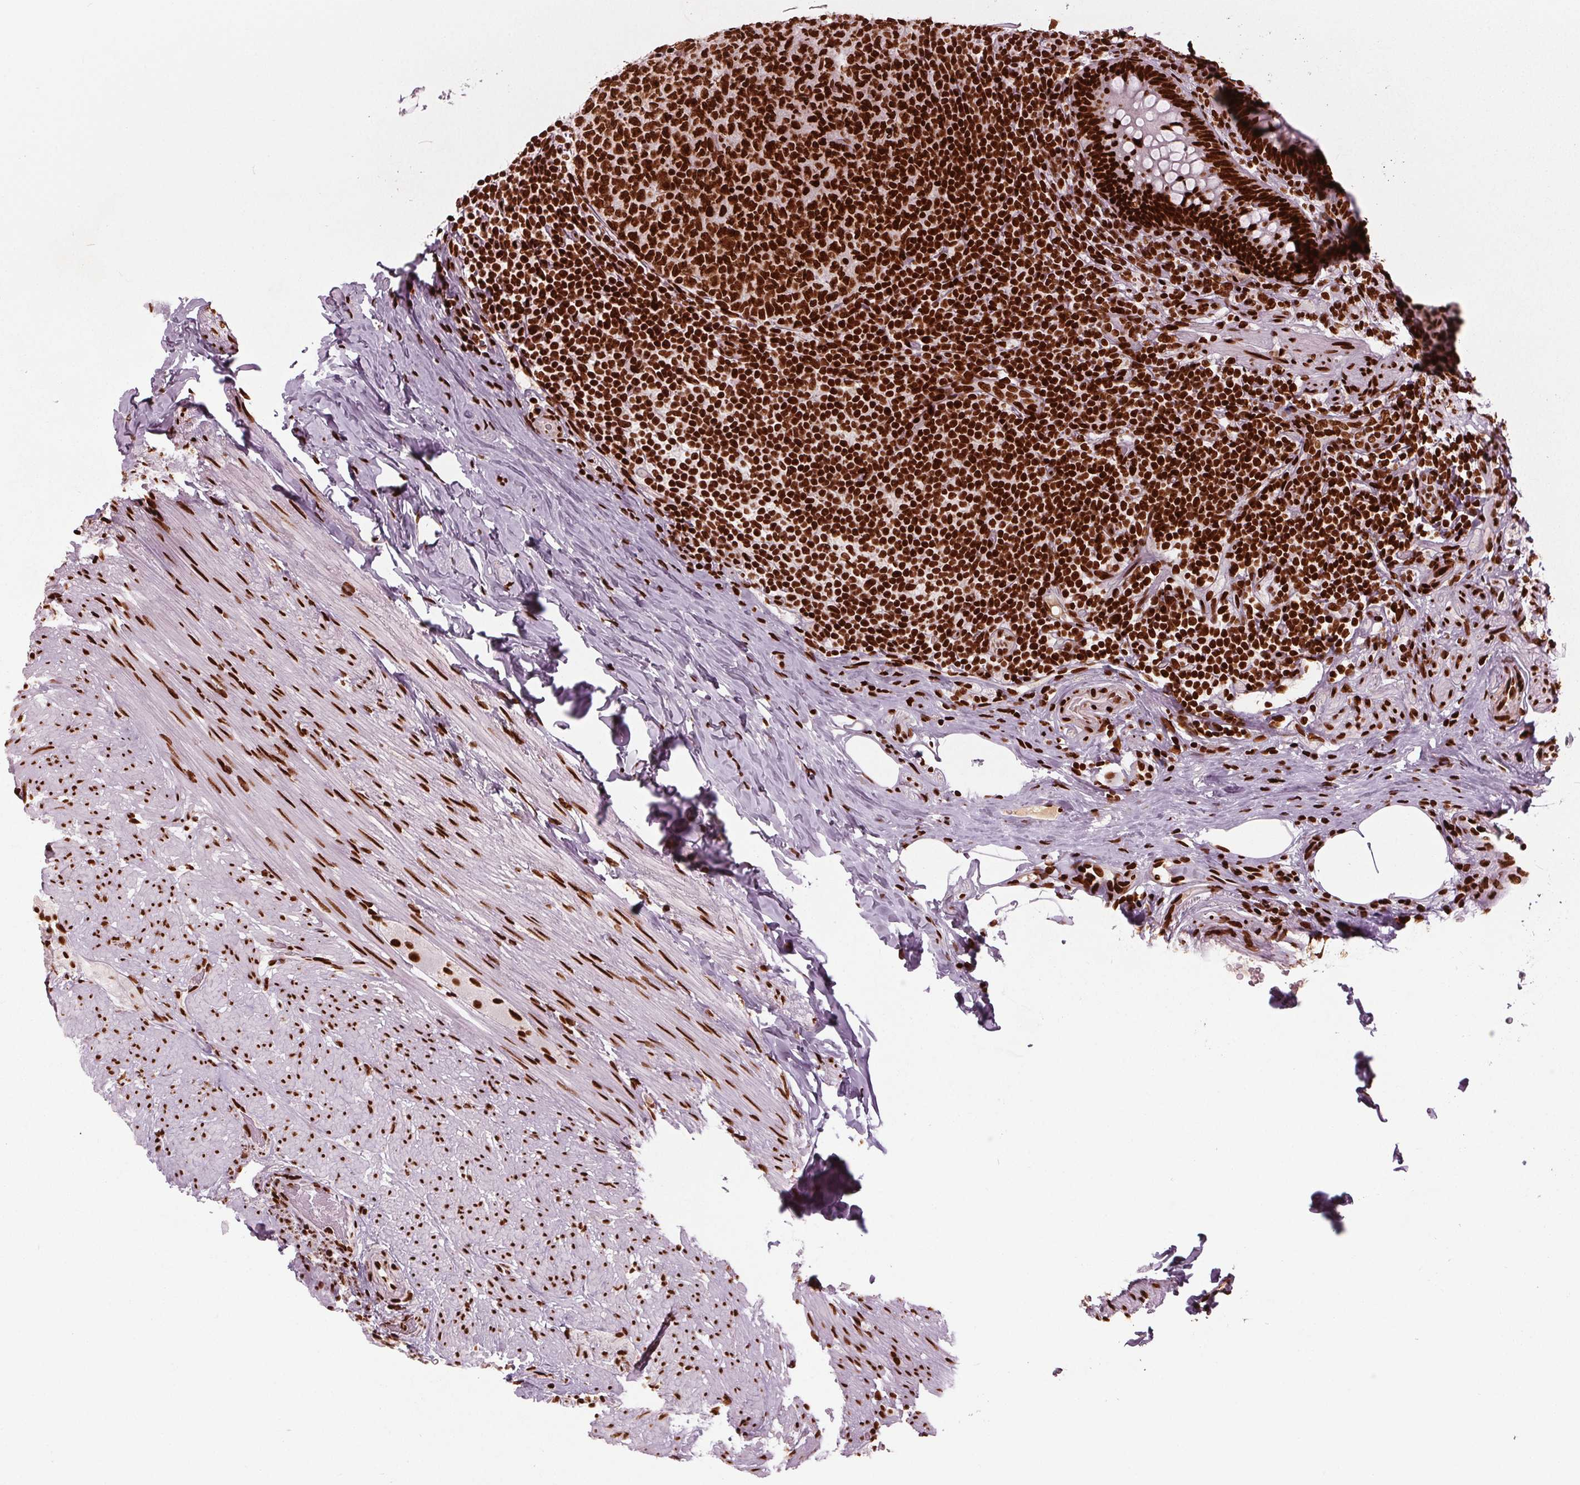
{"staining": {"intensity": "strong", "quantity": ">75%", "location": "nuclear"}, "tissue": "appendix", "cell_type": "Glandular cells", "image_type": "normal", "snomed": [{"axis": "morphology", "description": "Normal tissue, NOS"}, {"axis": "topography", "description": "Appendix"}], "caption": "About >75% of glandular cells in benign appendix show strong nuclear protein staining as visualized by brown immunohistochemical staining.", "gene": "BRD4", "patient": {"sex": "male", "age": 47}}